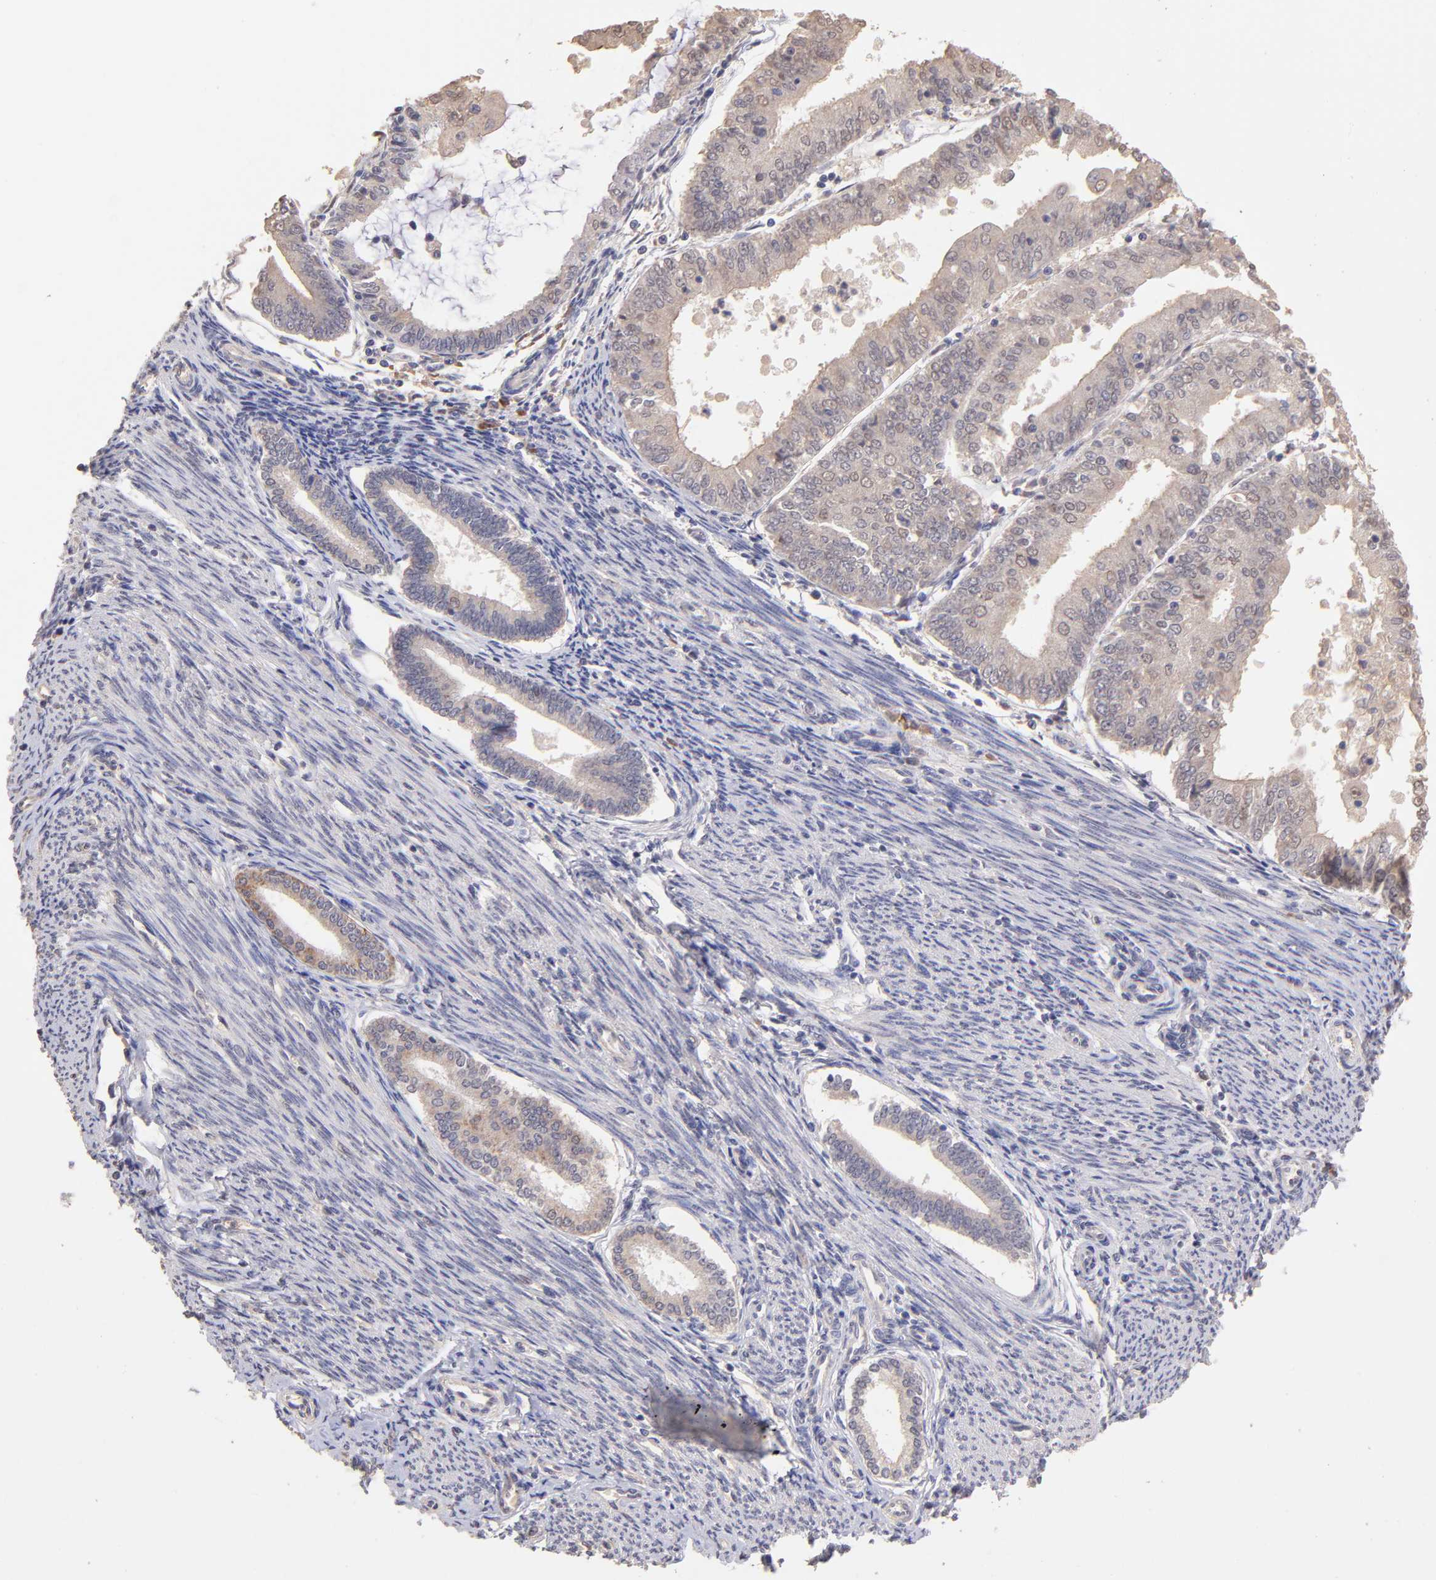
{"staining": {"intensity": "weak", "quantity": ">75%", "location": "cytoplasmic/membranous"}, "tissue": "endometrial cancer", "cell_type": "Tumor cells", "image_type": "cancer", "snomed": [{"axis": "morphology", "description": "Adenocarcinoma, NOS"}, {"axis": "topography", "description": "Endometrium"}], "caption": "Adenocarcinoma (endometrial) stained with DAB (3,3'-diaminobenzidine) immunohistochemistry (IHC) demonstrates low levels of weak cytoplasmic/membranous staining in about >75% of tumor cells.", "gene": "RNASEL", "patient": {"sex": "female", "age": 79}}